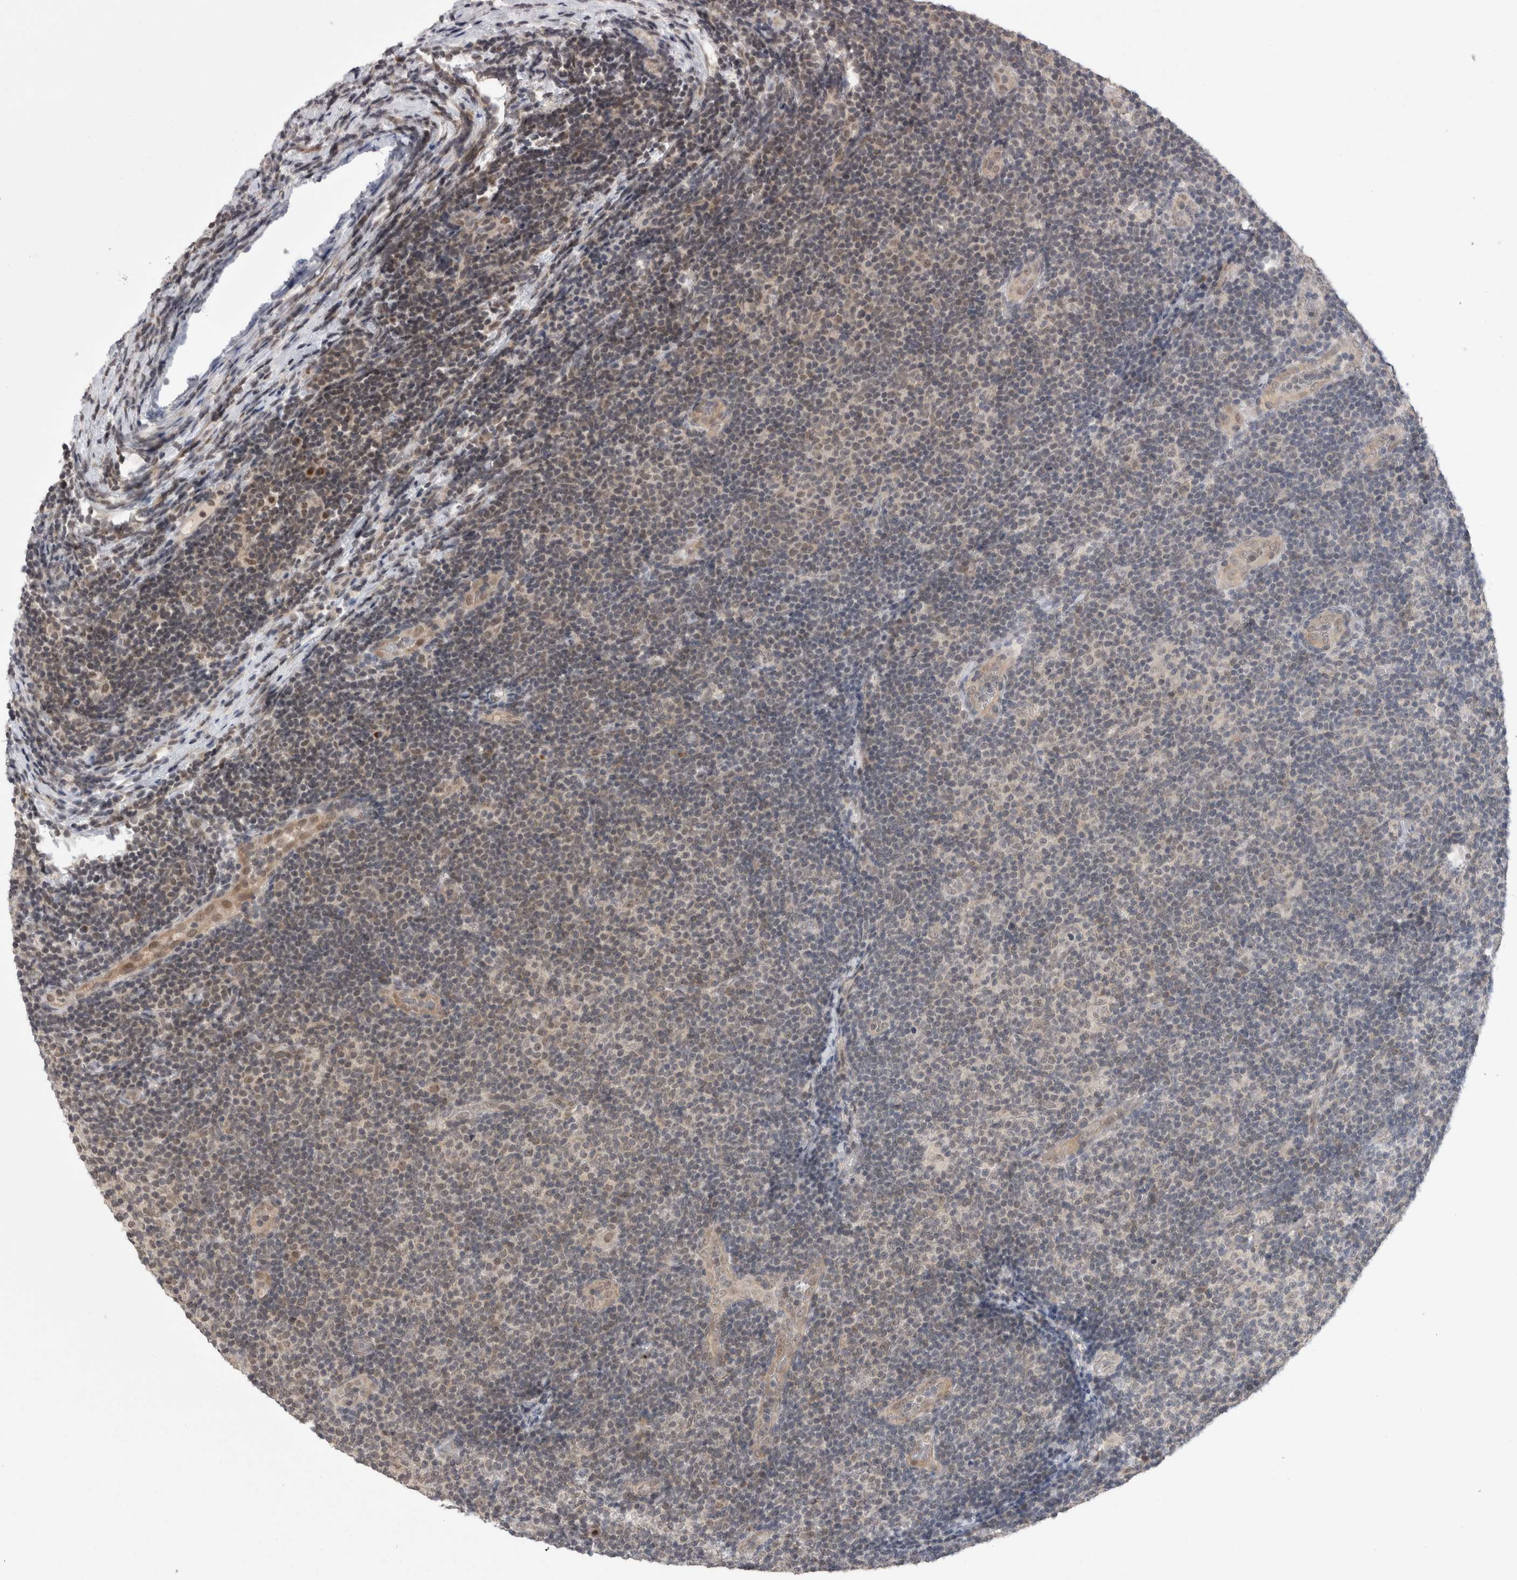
{"staining": {"intensity": "weak", "quantity": "<25%", "location": "nuclear"}, "tissue": "lymphoma", "cell_type": "Tumor cells", "image_type": "cancer", "snomed": [{"axis": "morphology", "description": "Malignant lymphoma, non-Hodgkin's type, Low grade"}, {"axis": "topography", "description": "Lymph node"}], "caption": "Immunohistochemistry image of human lymphoma stained for a protein (brown), which demonstrates no staining in tumor cells.", "gene": "ZNF341", "patient": {"sex": "male", "age": 83}}